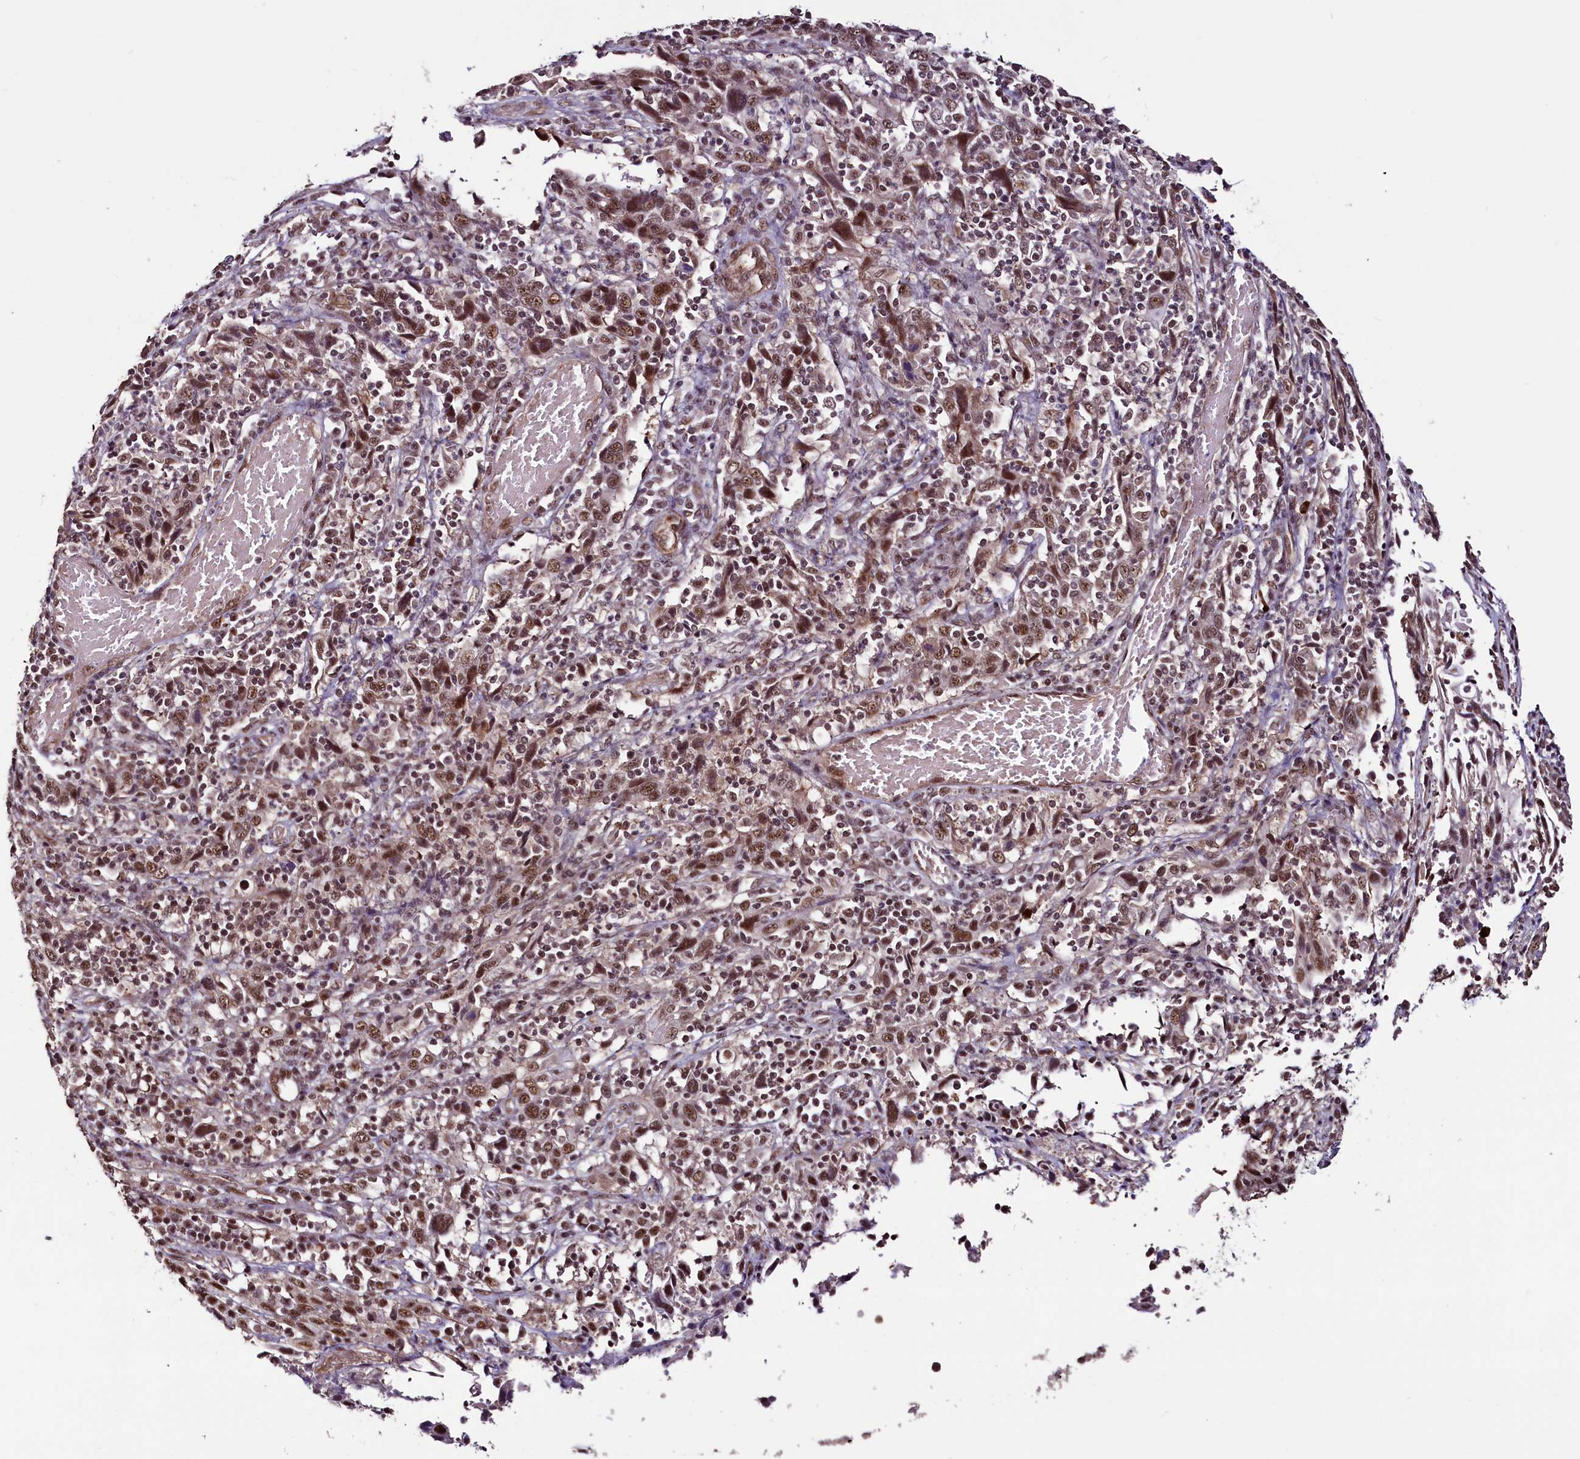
{"staining": {"intensity": "moderate", "quantity": ">75%", "location": "nuclear"}, "tissue": "cervical cancer", "cell_type": "Tumor cells", "image_type": "cancer", "snomed": [{"axis": "morphology", "description": "Squamous cell carcinoma, NOS"}, {"axis": "topography", "description": "Cervix"}], "caption": "Tumor cells demonstrate moderate nuclear positivity in approximately >75% of cells in cervical squamous cell carcinoma.", "gene": "SFSWAP", "patient": {"sex": "female", "age": 46}}